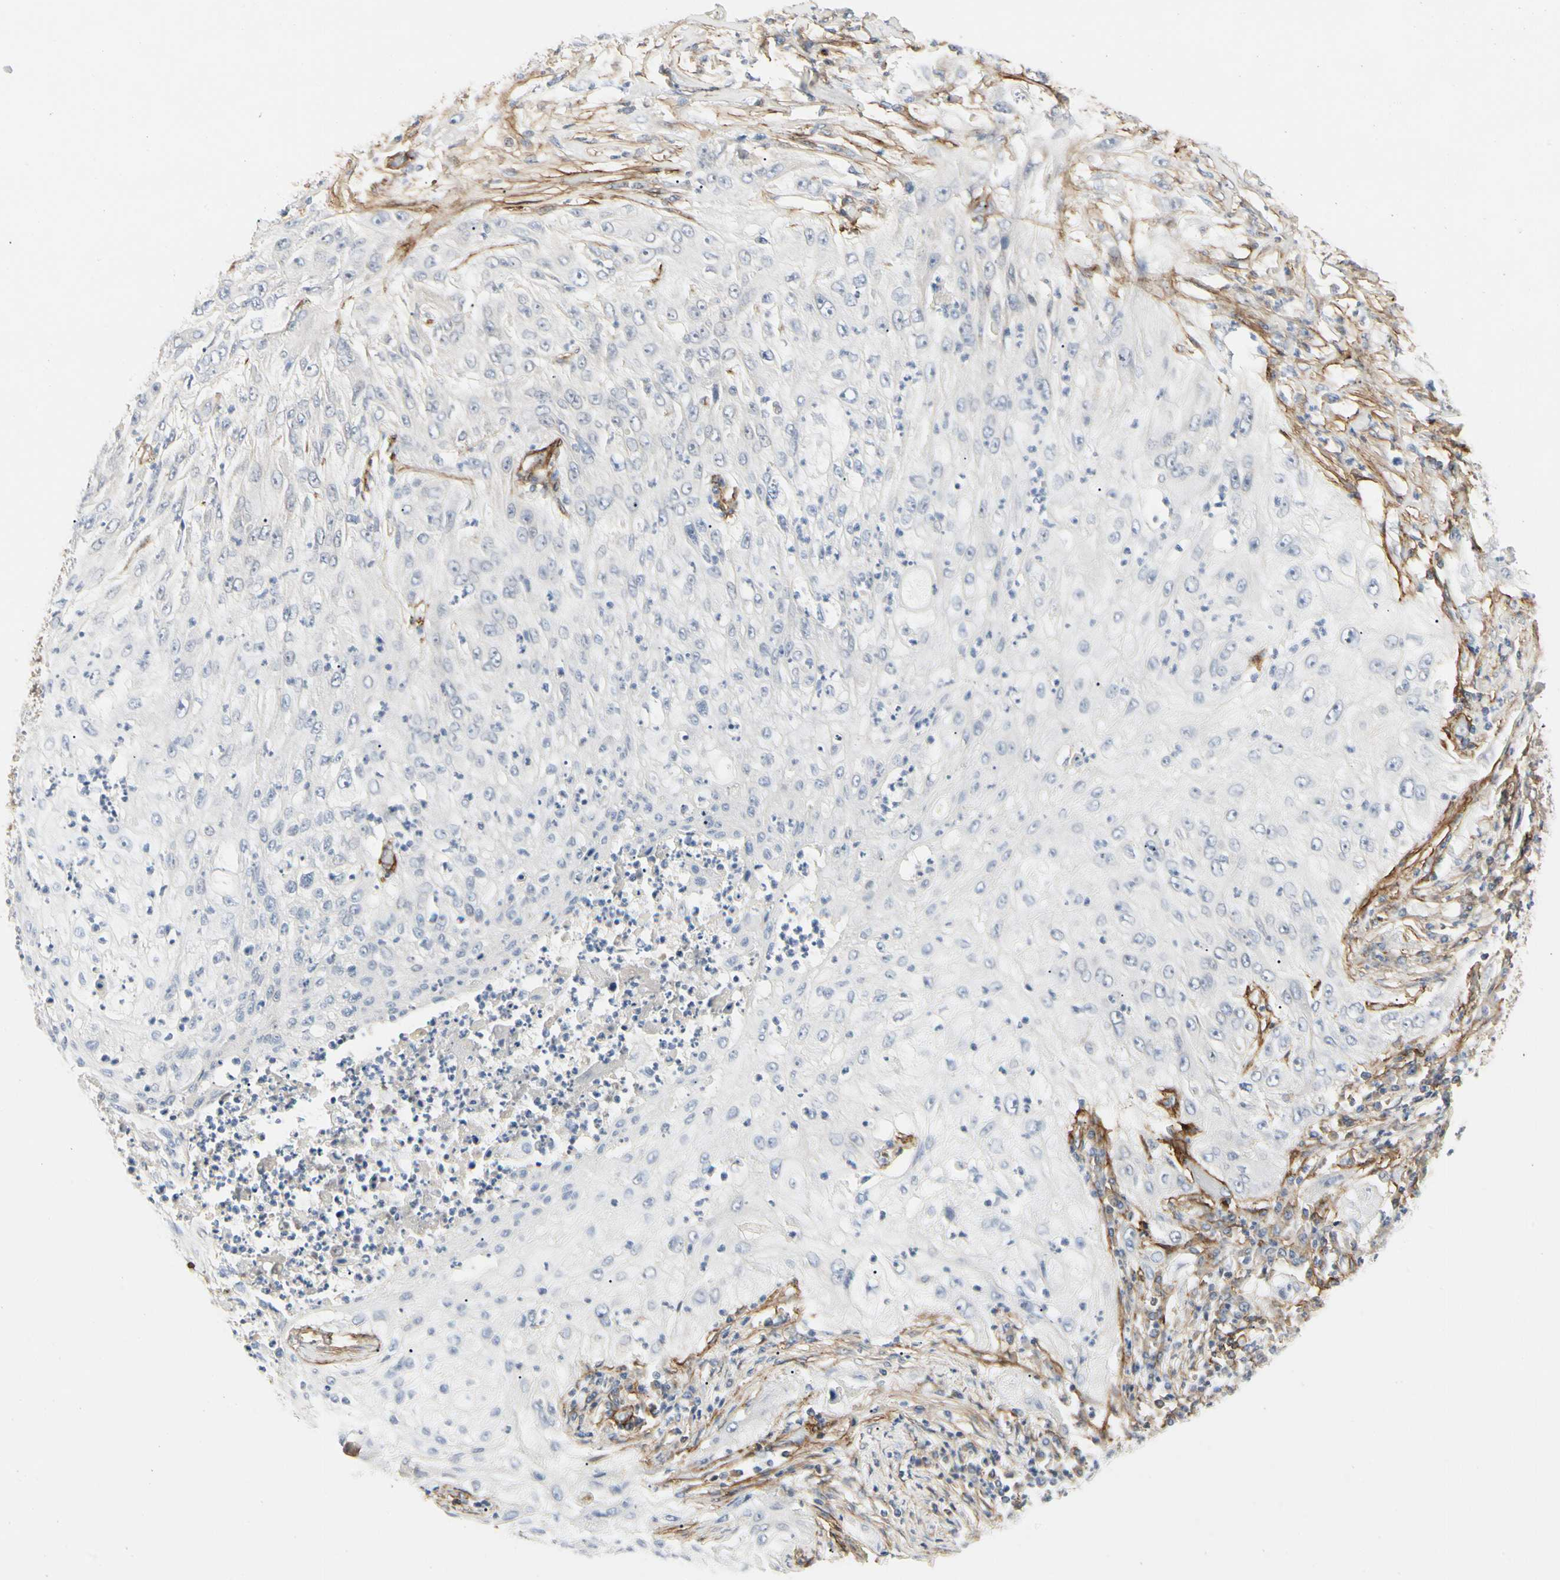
{"staining": {"intensity": "negative", "quantity": "none", "location": "none"}, "tissue": "lung cancer", "cell_type": "Tumor cells", "image_type": "cancer", "snomed": [{"axis": "morphology", "description": "Inflammation, NOS"}, {"axis": "morphology", "description": "Squamous cell carcinoma, NOS"}, {"axis": "topography", "description": "Lymph node"}, {"axis": "topography", "description": "Soft tissue"}, {"axis": "topography", "description": "Lung"}], "caption": "Immunohistochemical staining of lung cancer reveals no significant positivity in tumor cells.", "gene": "GGT5", "patient": {"sex": "male", "age": 66}}